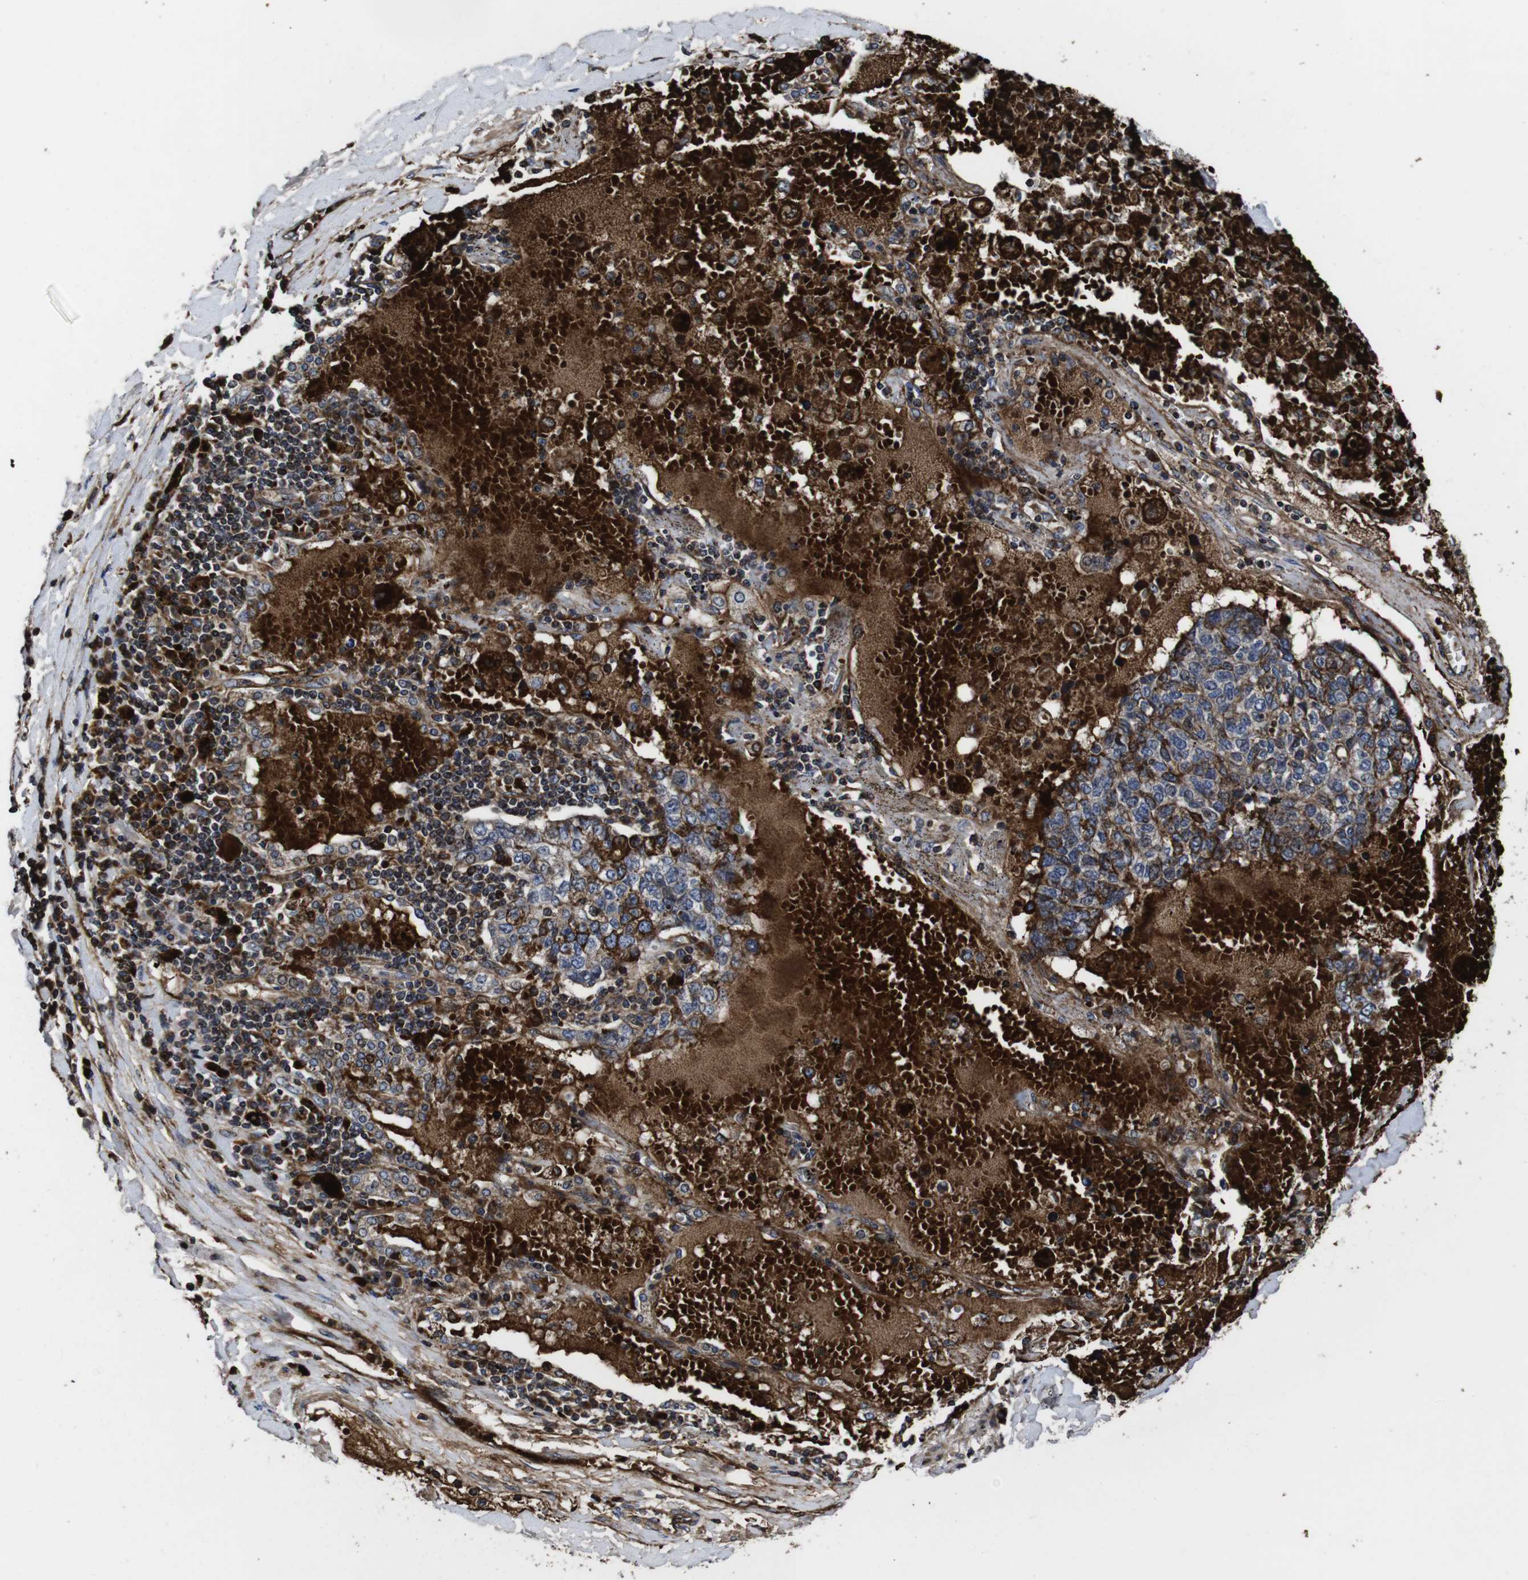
{"staining": {"intensity": "moderate", "quantity": ">75%", "location": "cytoplasmic/membranous"}, "tissue": "lung cancer", "cell_type": "Tumor cells", "image_type": "cancer", "snomed": [{"axis": "morphology", "description": "Adenocarcinoma, NOS"}, {"axis": "topography", "description": "Lung"}], "caption": "Moderate cytoplasmic/membranous protein staining is present in approximately >75% of tumor cells in lung adenocarcinoma.", "gene": "SMYD3", "patient": {"sex": "male", "age": 49}}